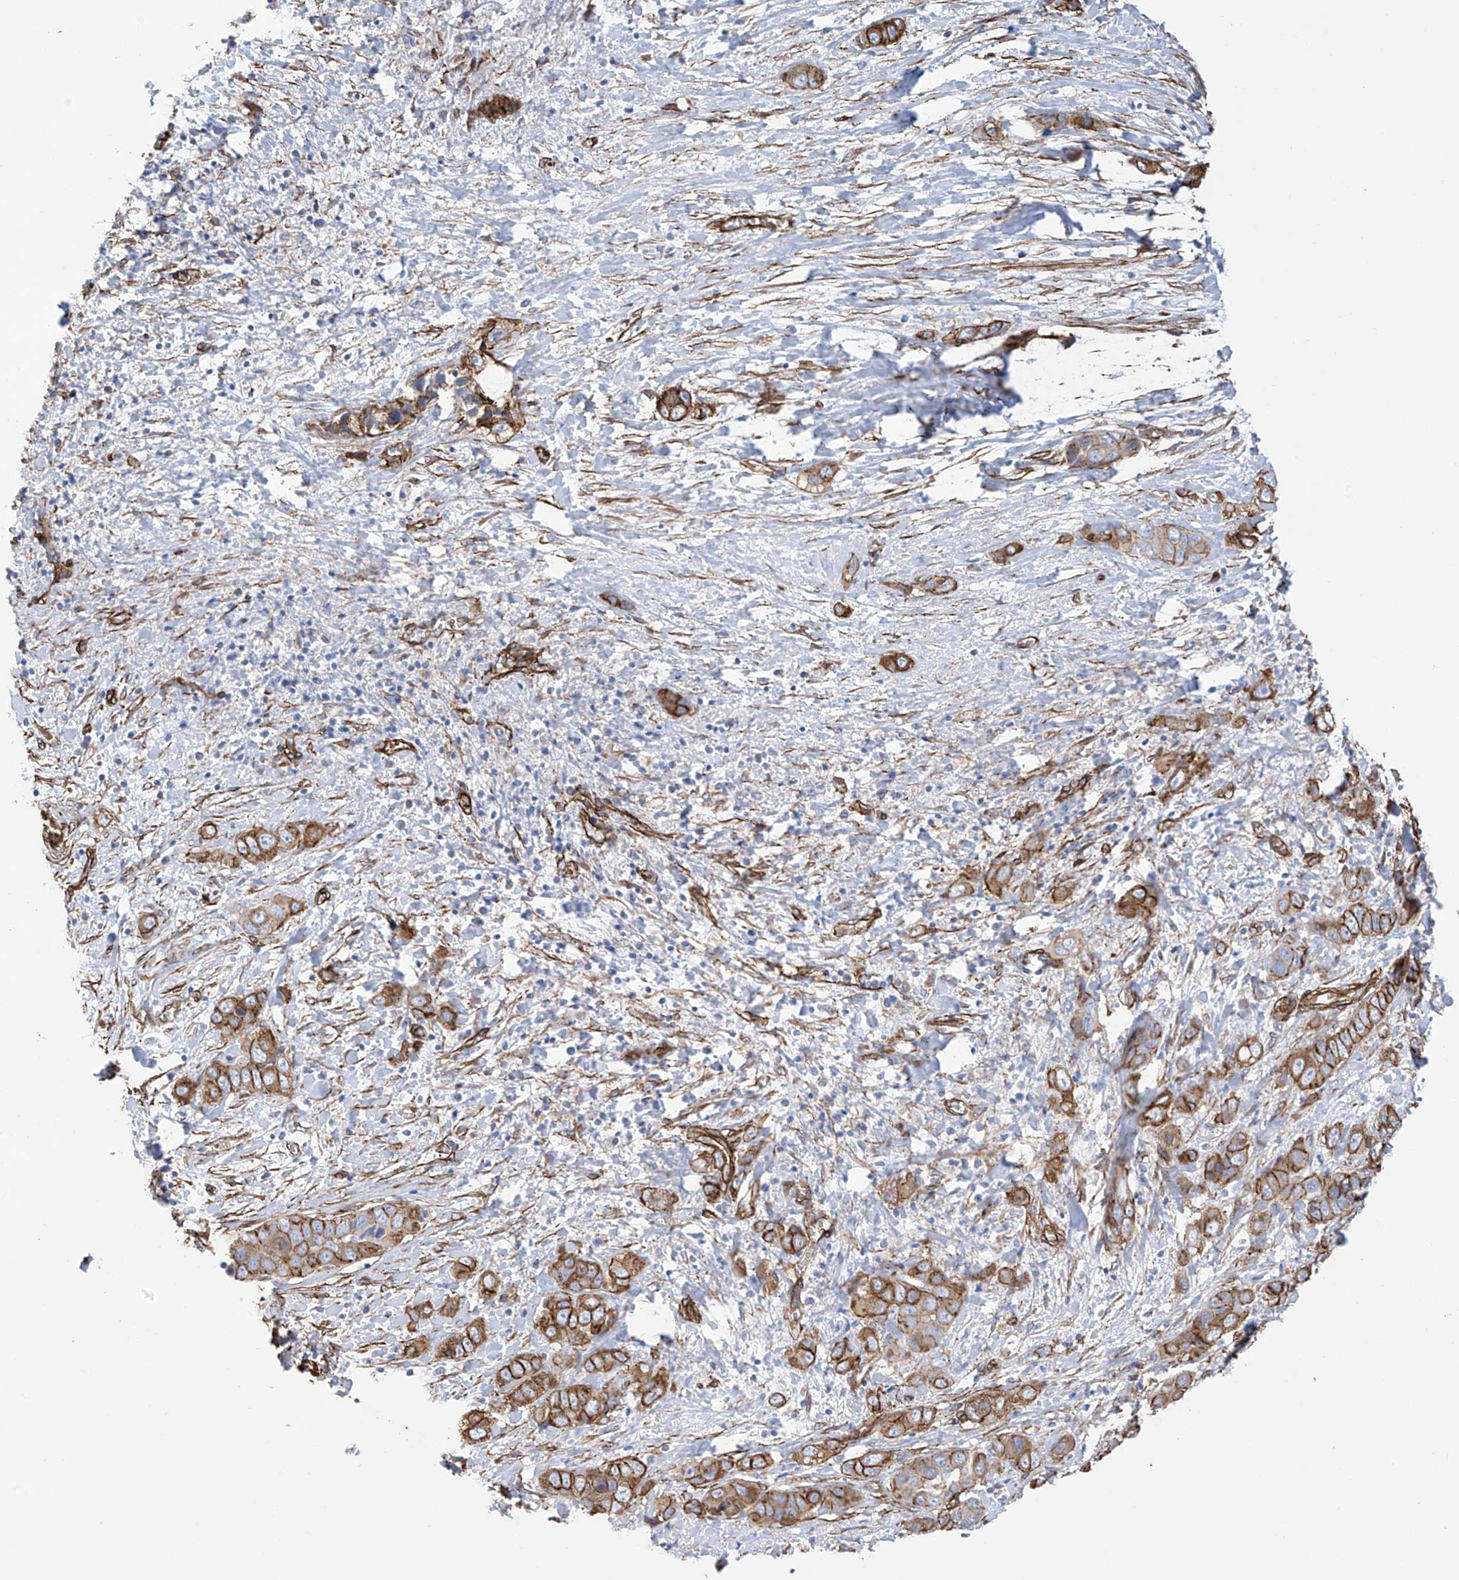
{"staining": {"intensity": "moderate", "quantity": ">75%", "location": "cytoplasmic/membranous"}, "tissue": "liver cancer", "cell_type": "Tumor cells", "image_type": "cancer", "snomed": [{"axis": "morphology", "description": "Cholangiocarcinoma"}, {"axis": "topography", "description": "Liver"}], "caption": "Human liver cancer stained for a protein (brown) exhibits moderate cytoplasmic/membranous positive expression in approximately >75% of tumor cells.", "gene": "UBTD1", "patient": {"sex": "female", "age": 52}}